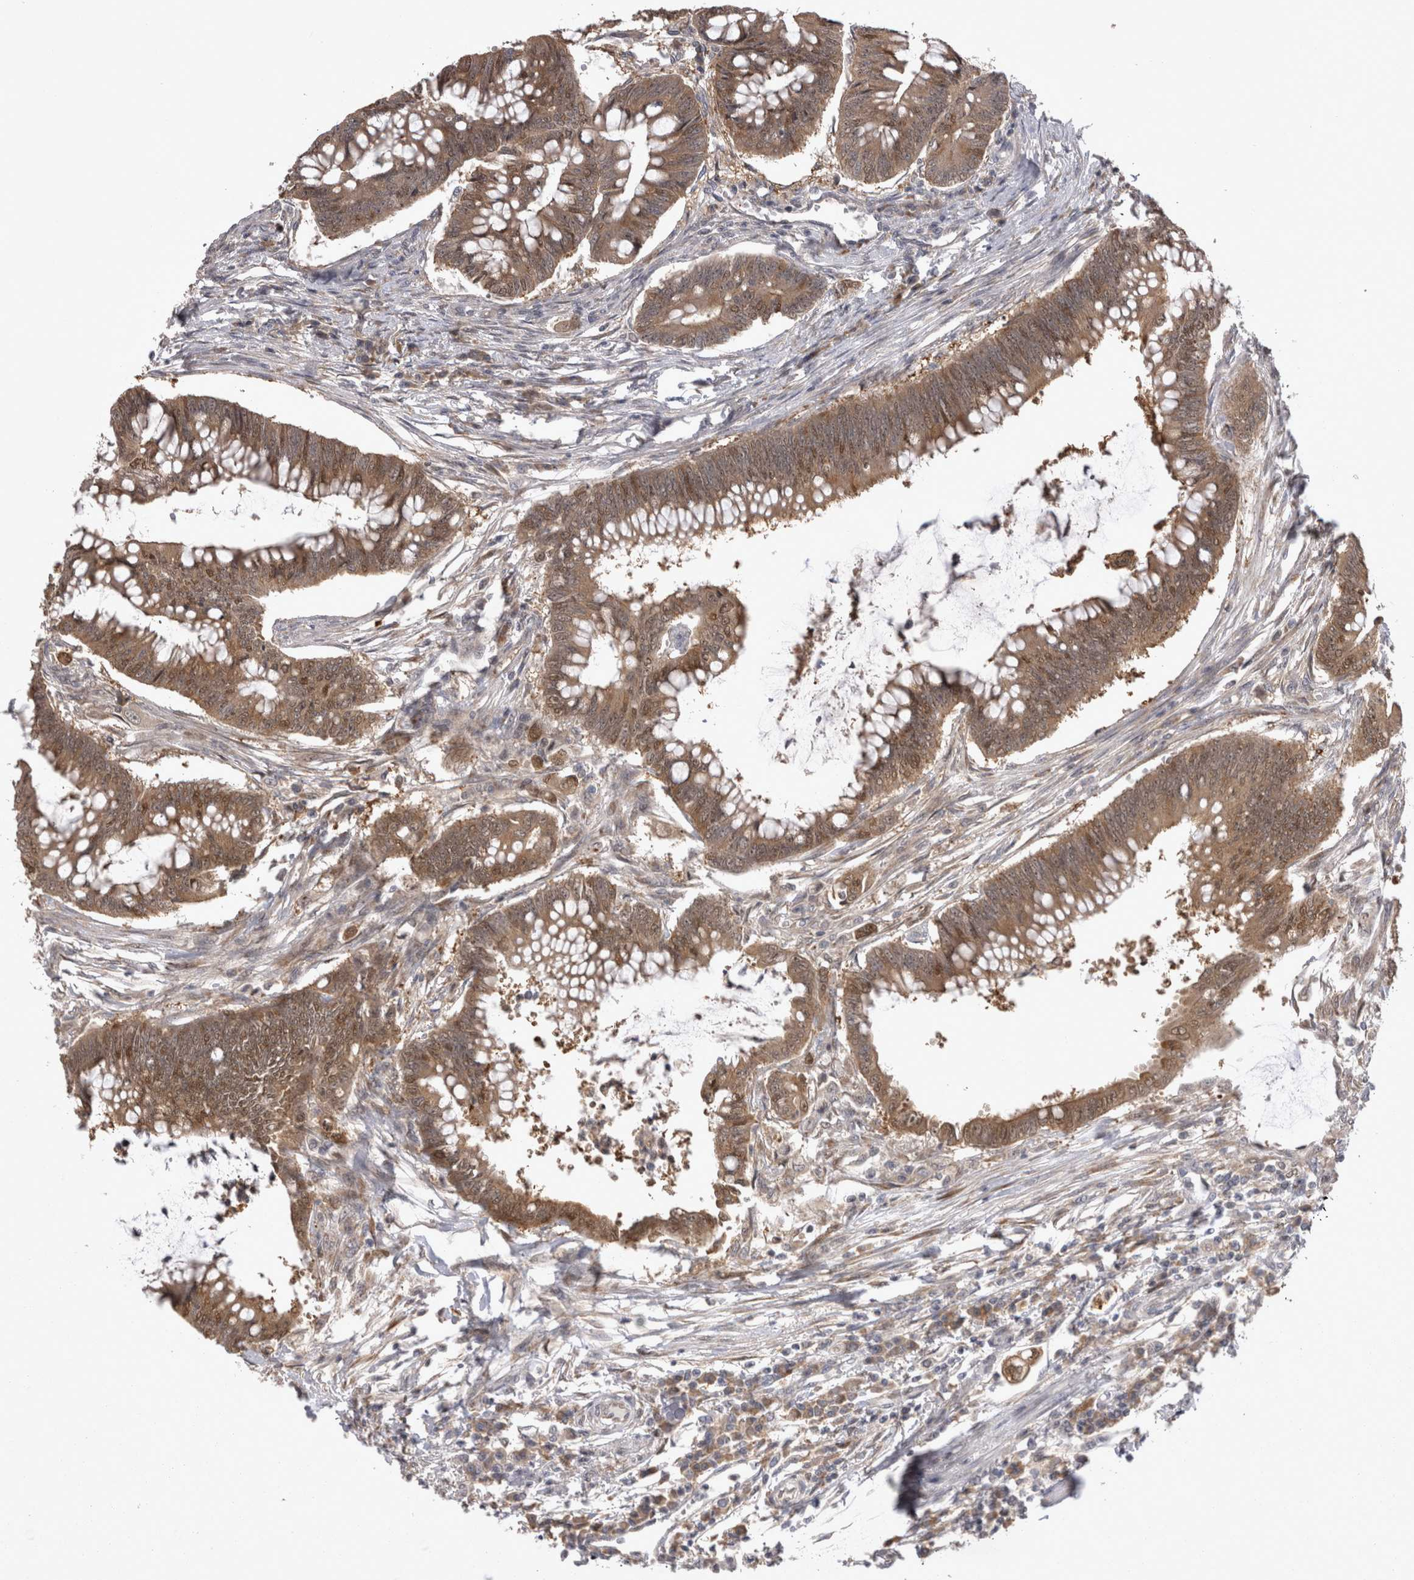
{"staining": {"intensity": "moderate", "quantity": ">75%", "location": "cytoplasmic/membranous"}, "tissue": "colorectal cancer", "cell_type": "Tumor cells", "image_type": "cancer", "snomed": [{"axis": "morphology", "description": "Adenoma, NOS"}, {"axis": "morphology", "description": "Adenocarcinoma, NOS"}, {"axis": "topography", "description": "Colon"}], "caption": "A brown stain labels moderate cytoplasmic/membranous staining of a protein in human colorectal cancer tumor cells. (Stains: DAB in brown, nuclei in blue, Microscopy: brightfield microscopy at high magnification).", "gene": "CHIC2", "patient": {"sex": "male", "age": 79}}